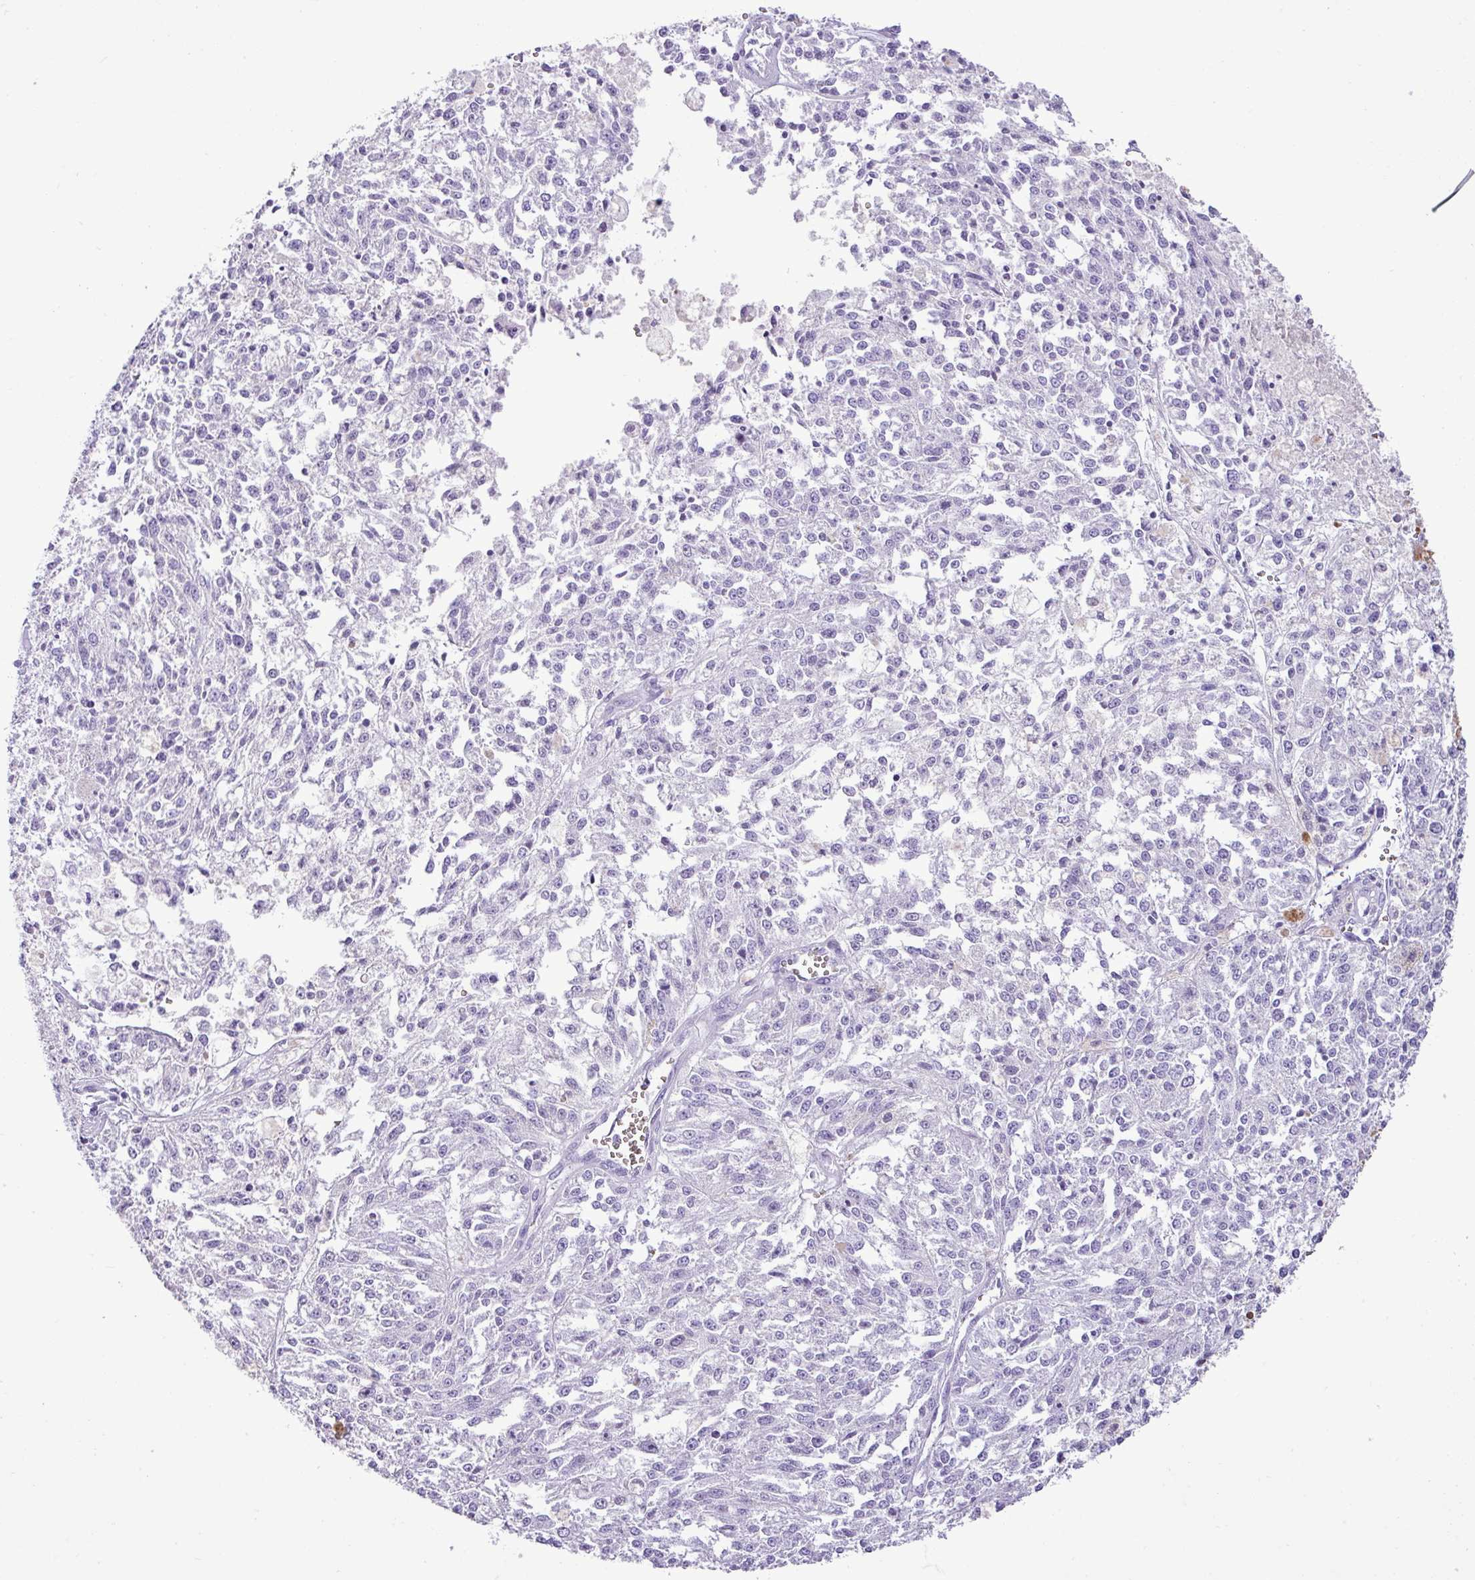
{"staining": {"intensity": "negative", "quantity": "none", "location": "none"}, "tissue": "melanoma", "cell_type": "Tumor cells", "image_type": "cancer", "snomed": [{"axis": "morphology", "description": "Malignant melanoma, NOS"}, {"axis": "topography", "description": "Skin"}], "caption": "Tumor cells are negative for brown protein staining in melanoma.", "gene": "ZSCAN5A", "patient": {"sex": "female", "age": 64}}